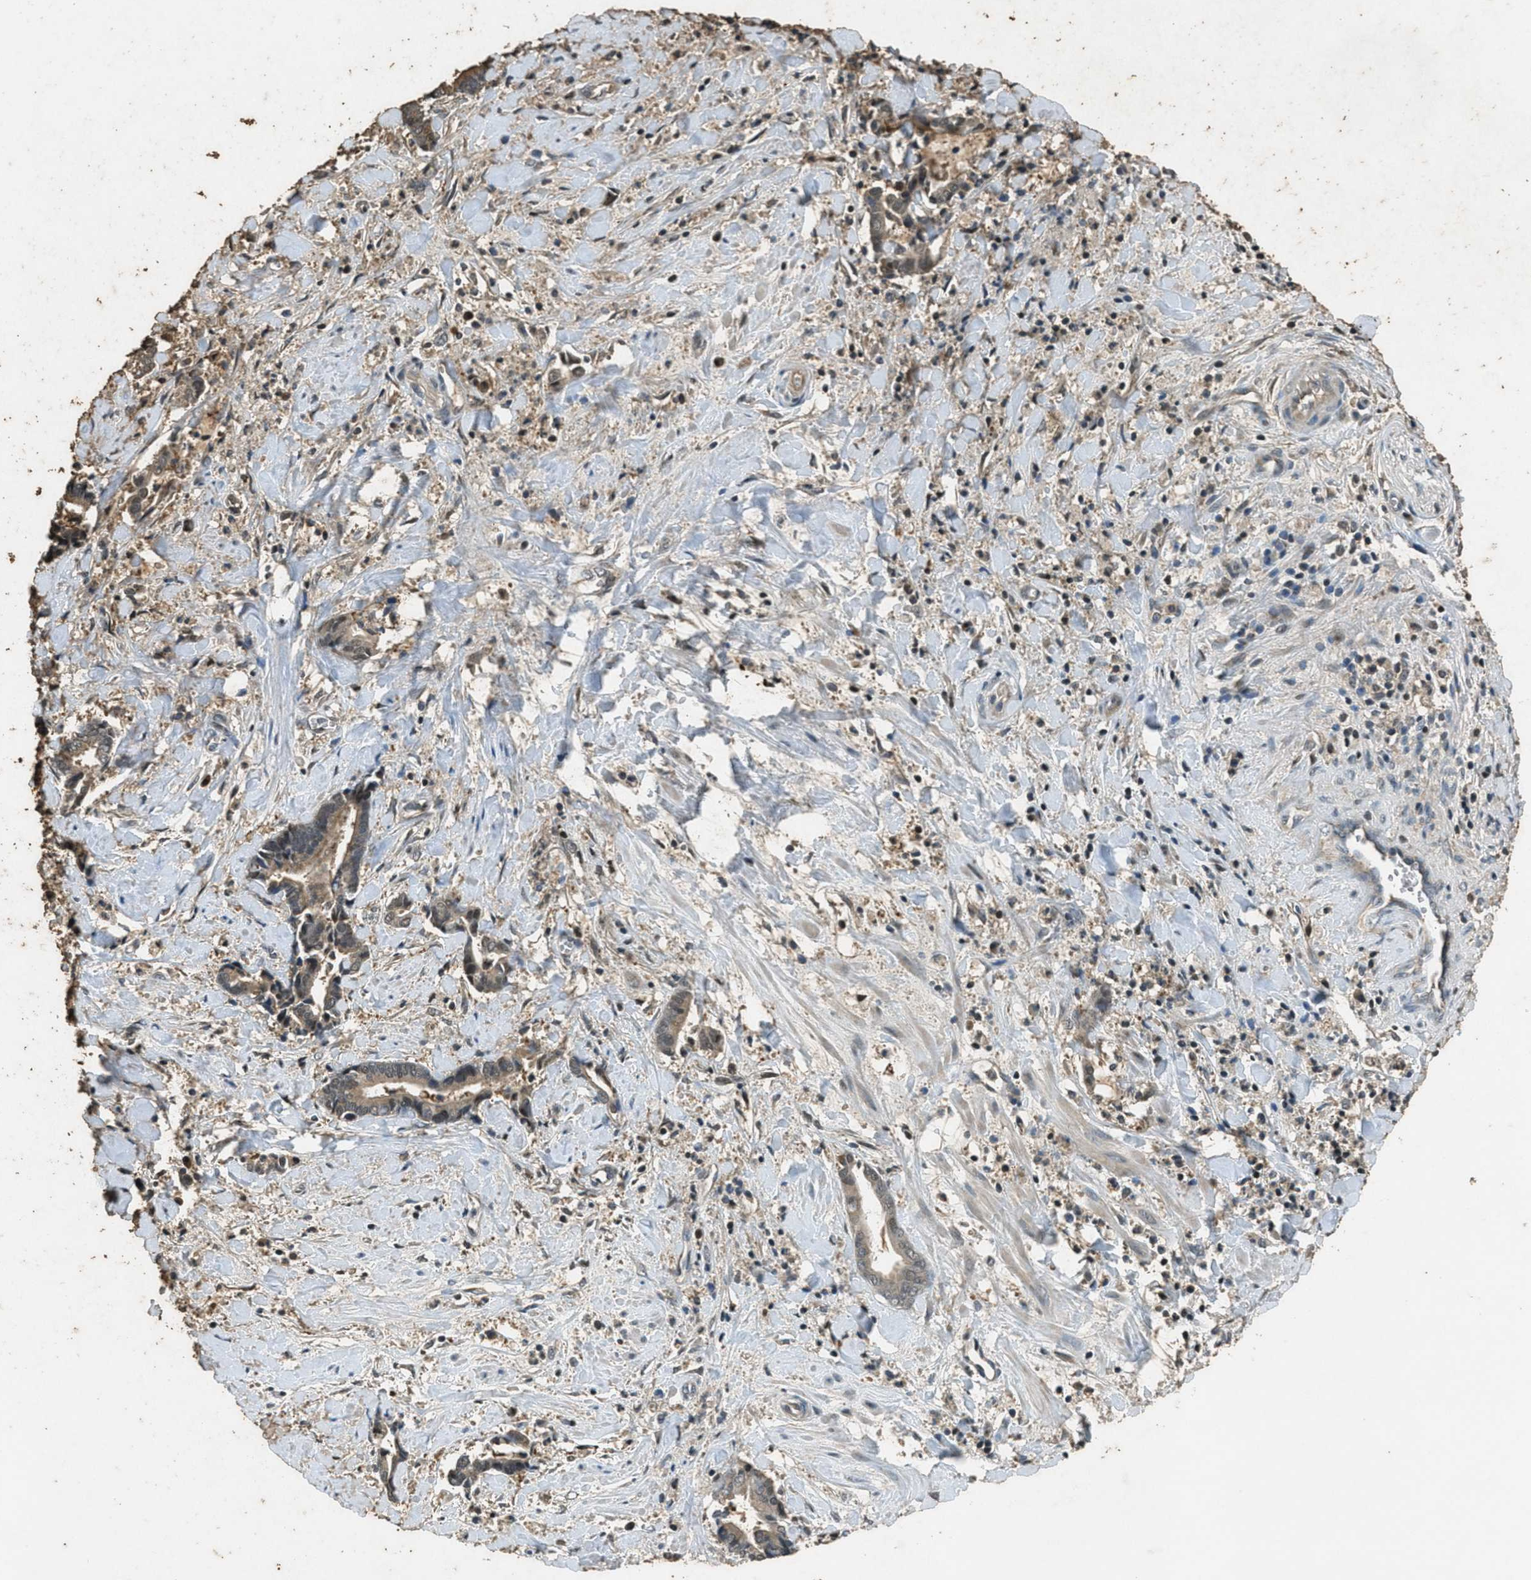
{"staining": {"intensity": "weak", "quantity": ">75%", "location": "cytoplasmic/membranous"}, "tissue": "cervical cancer", "cell_type": "Tumor cells", "image_type": "cancer", "snomed": [{"axis": "morphology", "description": "Adenocarcinoma, NOS"}, {"axis": "topography", "description": "Cervix"}], "caption": "Adenocarcinoma (cervical) stained for a protein (brown) displays weak cytoplasmic/membranous positive expression in approximately >75% of tumor cells.", "gene": "DUSP6", "patient": {"sex": "female", "age": 44}}